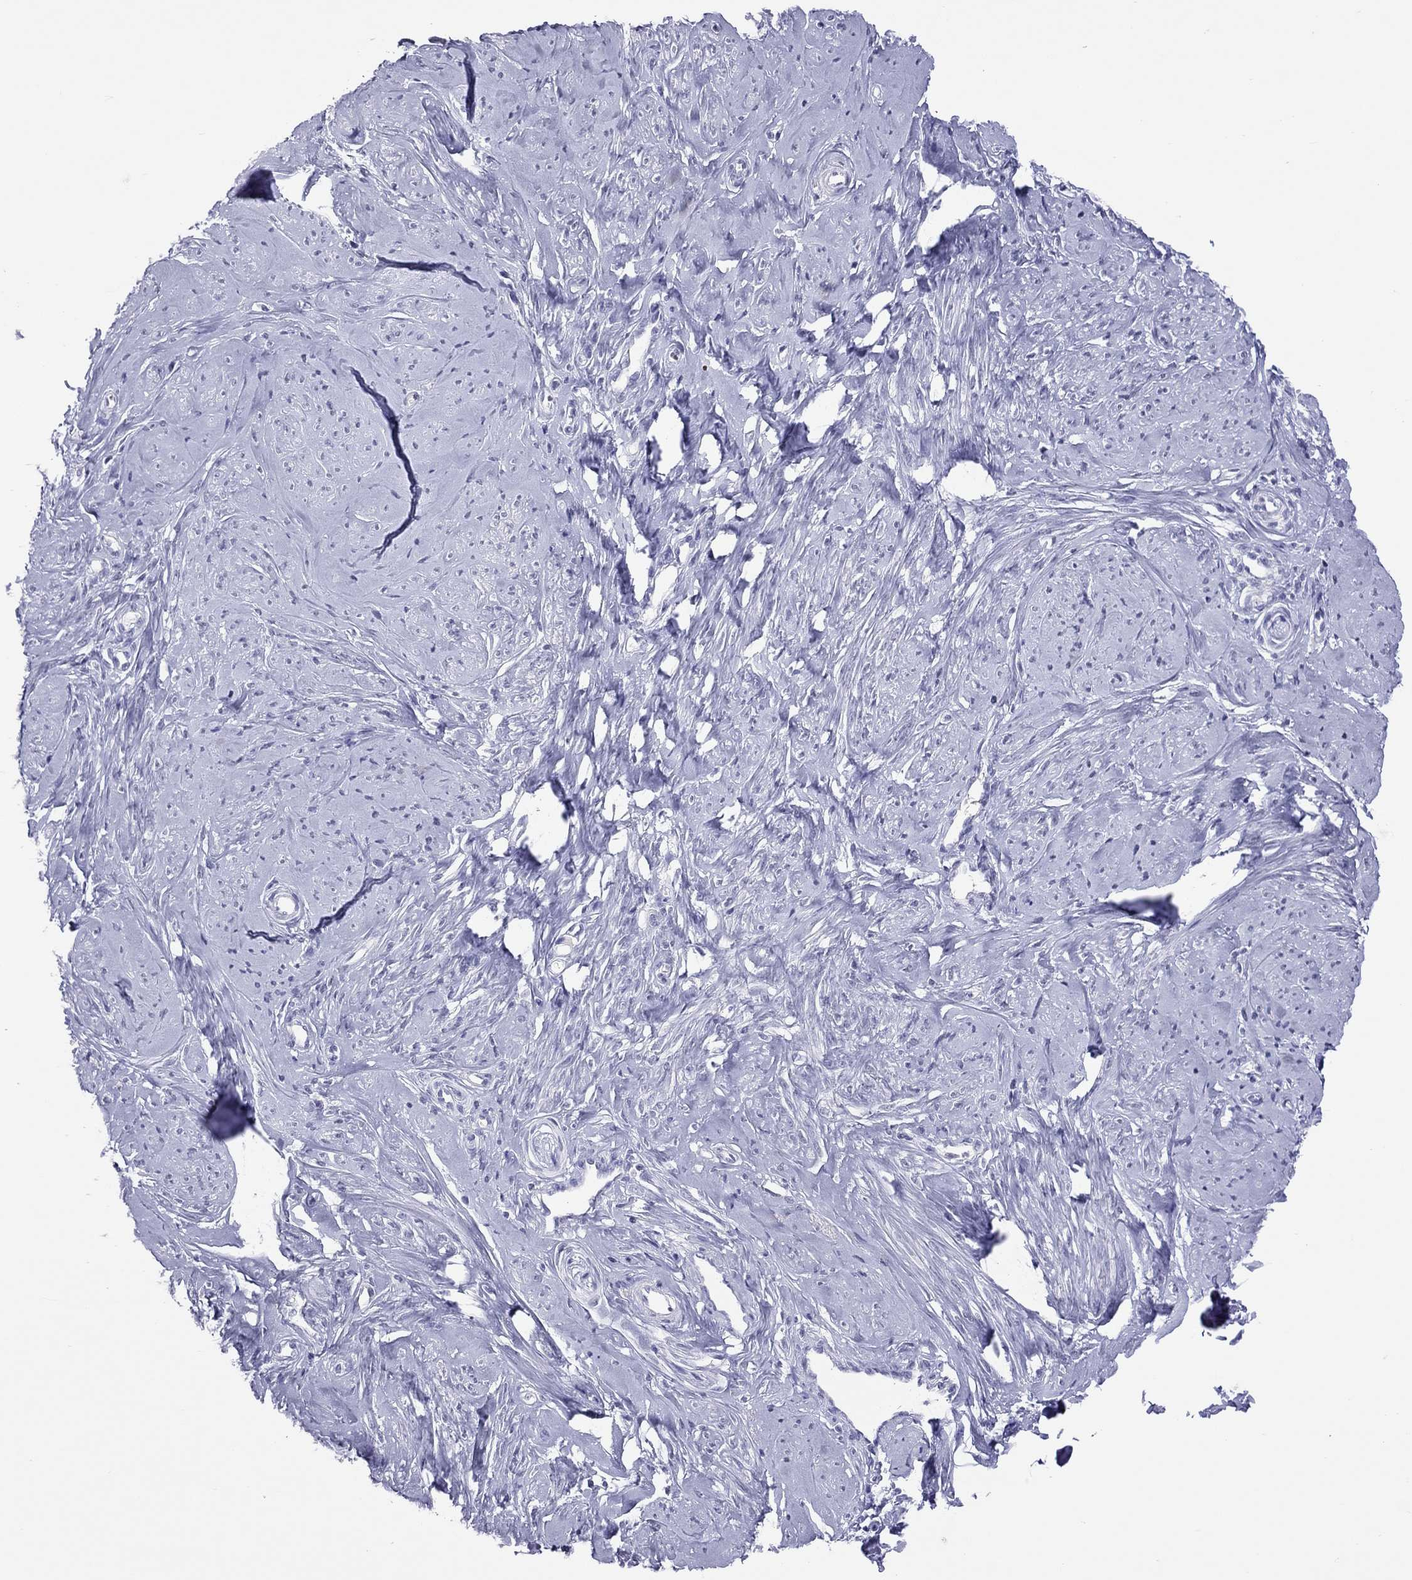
{"staining": {"intensity": "negative", "quantity": "none", "location": "none"}, "tissue": "smooth muscle", "cell_type": "Smooth muscle cells", "image_type": "normal", "snomed": [{"axis": "morphology", "description": "Normal tissue, NOS"}, {"axis": "topography", "description": "Smooth muscle"}], "caption": "This micrograph is of unremarkable smooth muscle stained with immunohistochemistry (IHC) to label a protein in brown with the nuclei are counter-stained blue. There is no staining in smooth muscle cells.", "gene": "JHY", "patient": {"sex": "female", "age": 48}}